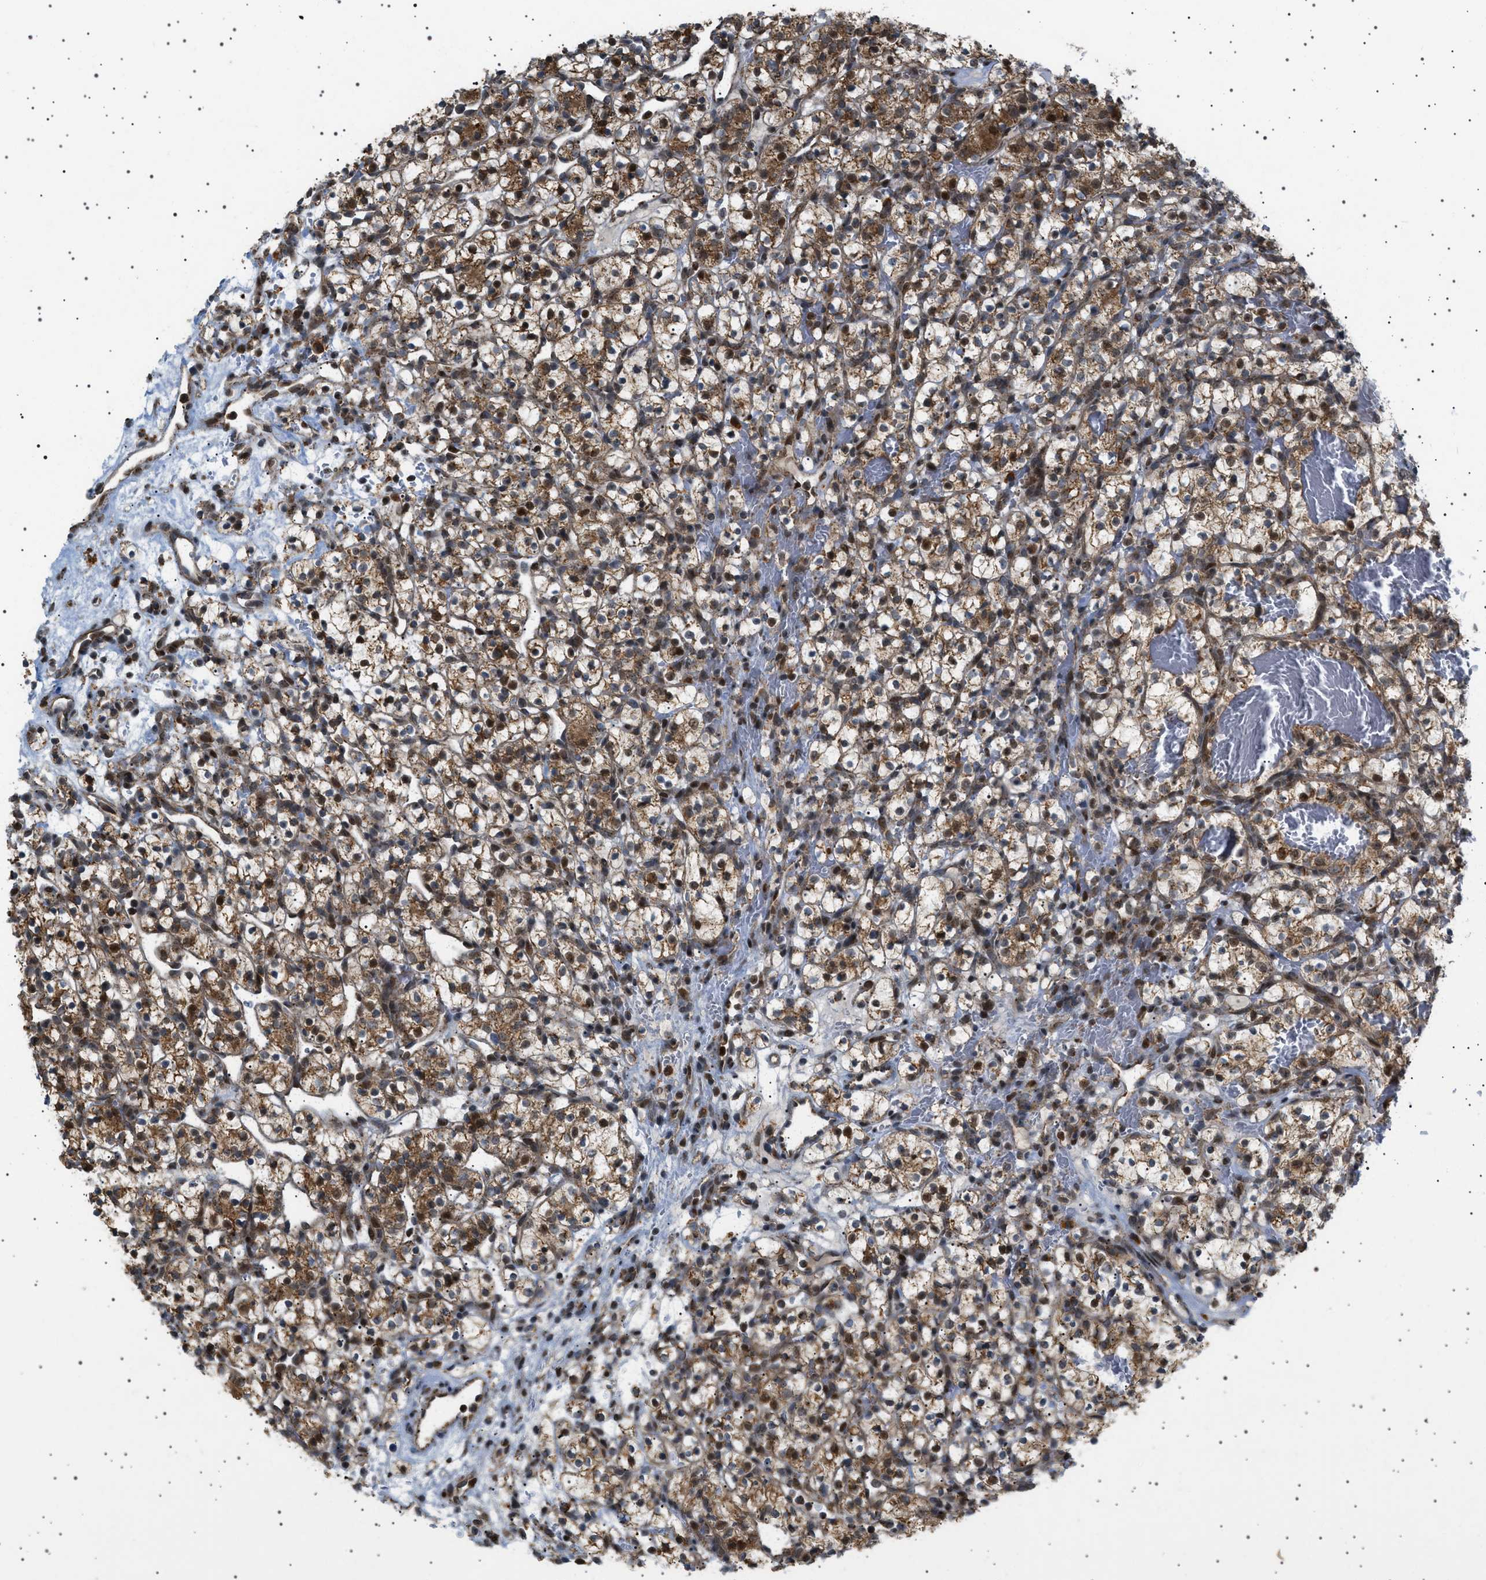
{"staining": {"intensity": "moderate", "quantity": ">75%", "location": "cytoplasmic/membranous,nuclear"}, "tissue": "renal cancer", "cell_type": "Tumor cells", "image_type": "cancer", "snomed": [{"axis": "morphology", "description": "Adenocarcinoma, NOS"}, {"axis": "topography", "description": "Kidney"}], "caption": "Moderate cytoplasmic/membranous and nuclear protein expression is seen in approximately >75% of tumor cells in renal cancer.", "gene": "MELK", "patient": {"sex": "female", "age": 57}}